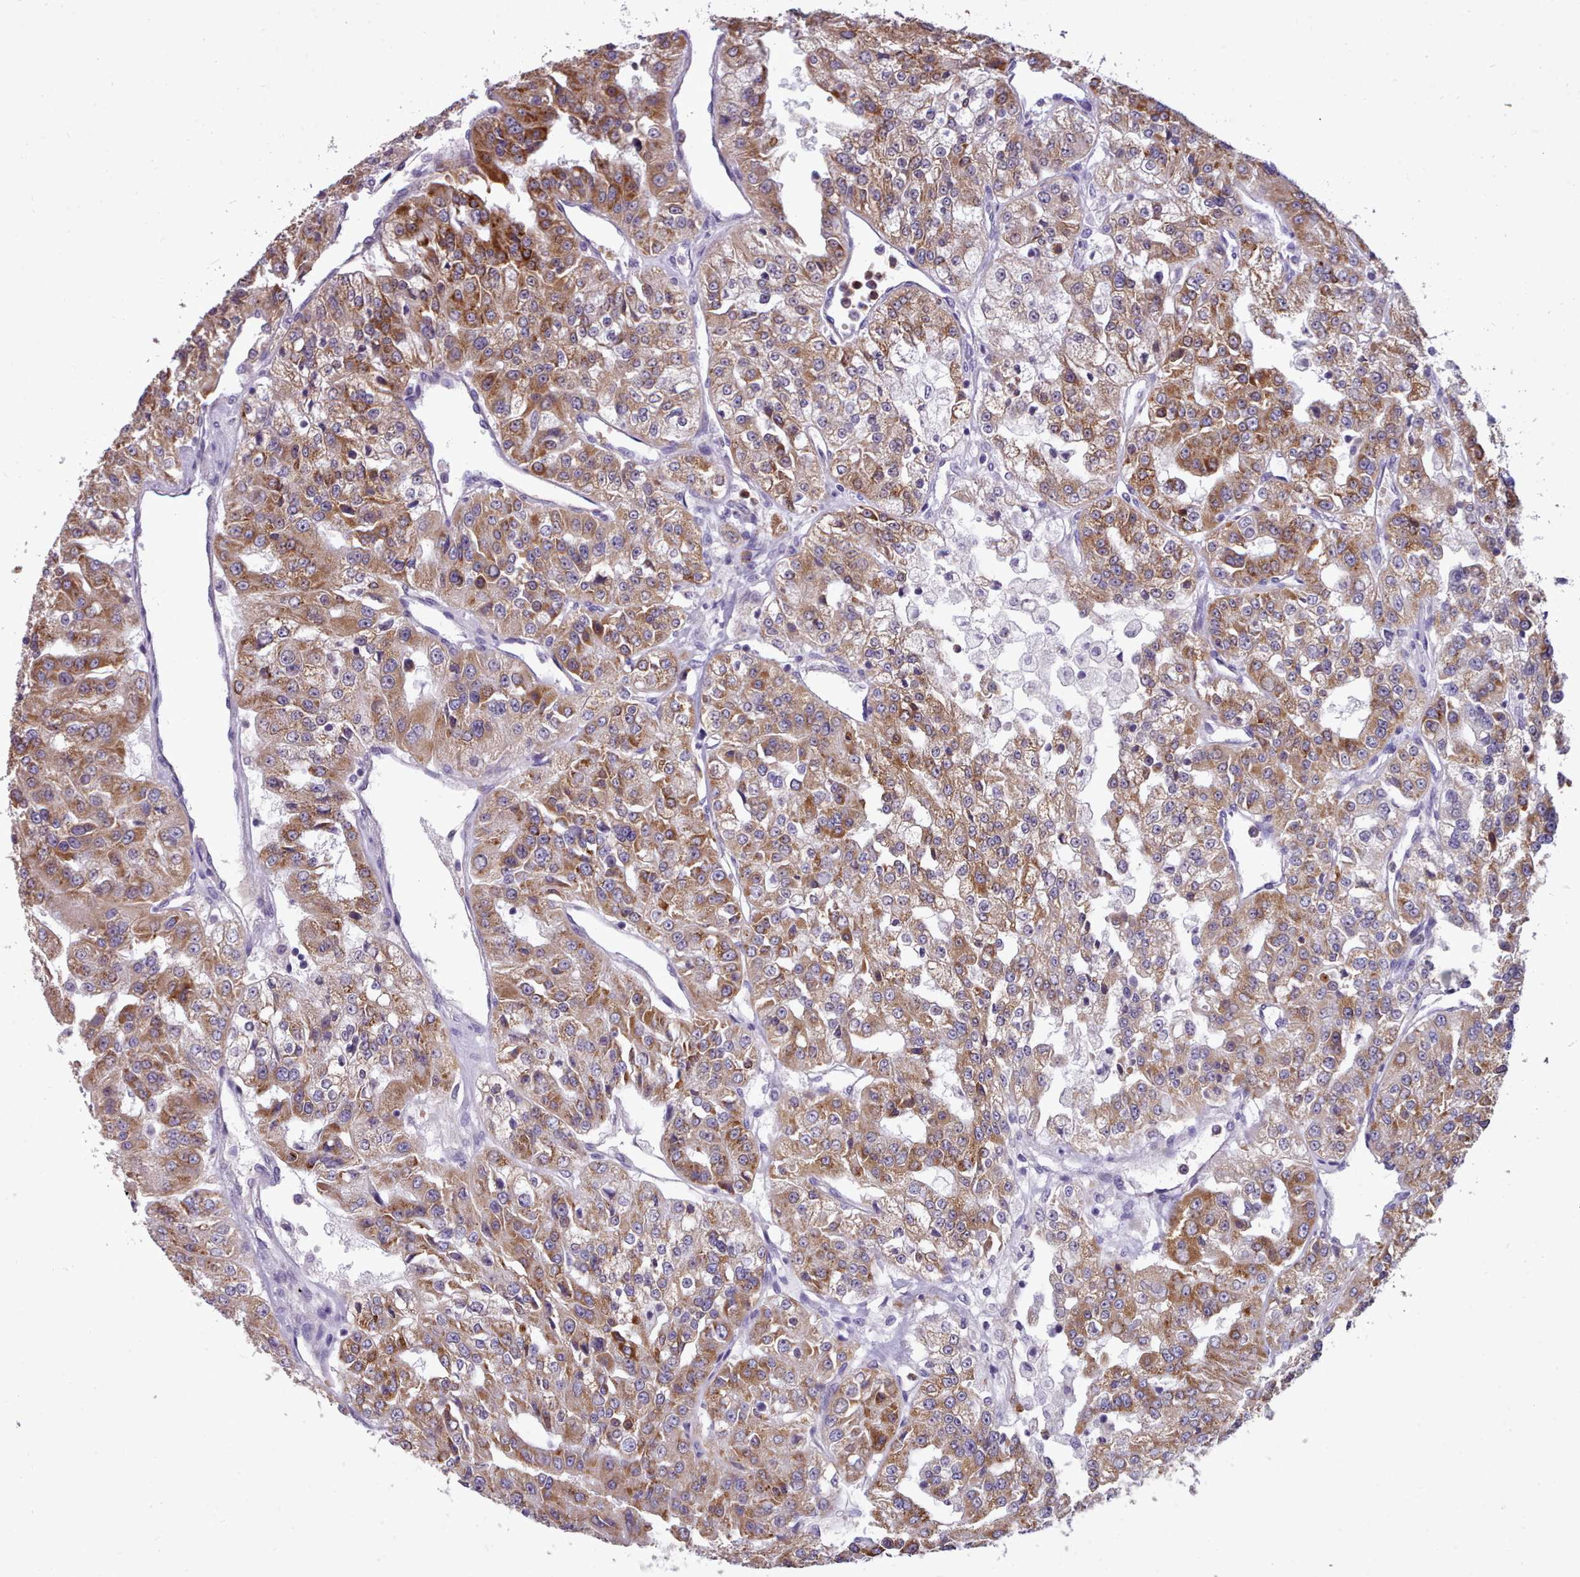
{"staining": {"intensity": "moderate", "quantity": "25%-75%", "location": "cytoplasmic/membranous"}, "tissue": "renal cancer", "cell_type": "Tumor cells", "image_type": "cancer", "snomed": [{"axis": "morphology", "description": "Adenocarcinoma, NOS"}, {"axis": "topography", "description": "Kidney"}], "caption": "Immunohistochemistry (IHC) staining of adenocarcinoma (renal), which displays medium levels of moderate cytoplasmic/membranous positivity in approximately 25%-75% of tumor cells indicating moderate cytoplasmic/membranous protein expression. The staining was performed using DAB (3,3'-diaminobenzidine) (brown) for protein detection and nuclei were counterstained in hematoxylin (blue).", "gene": "KCTD16", "patient": {"sex": "female", "age": 63}}